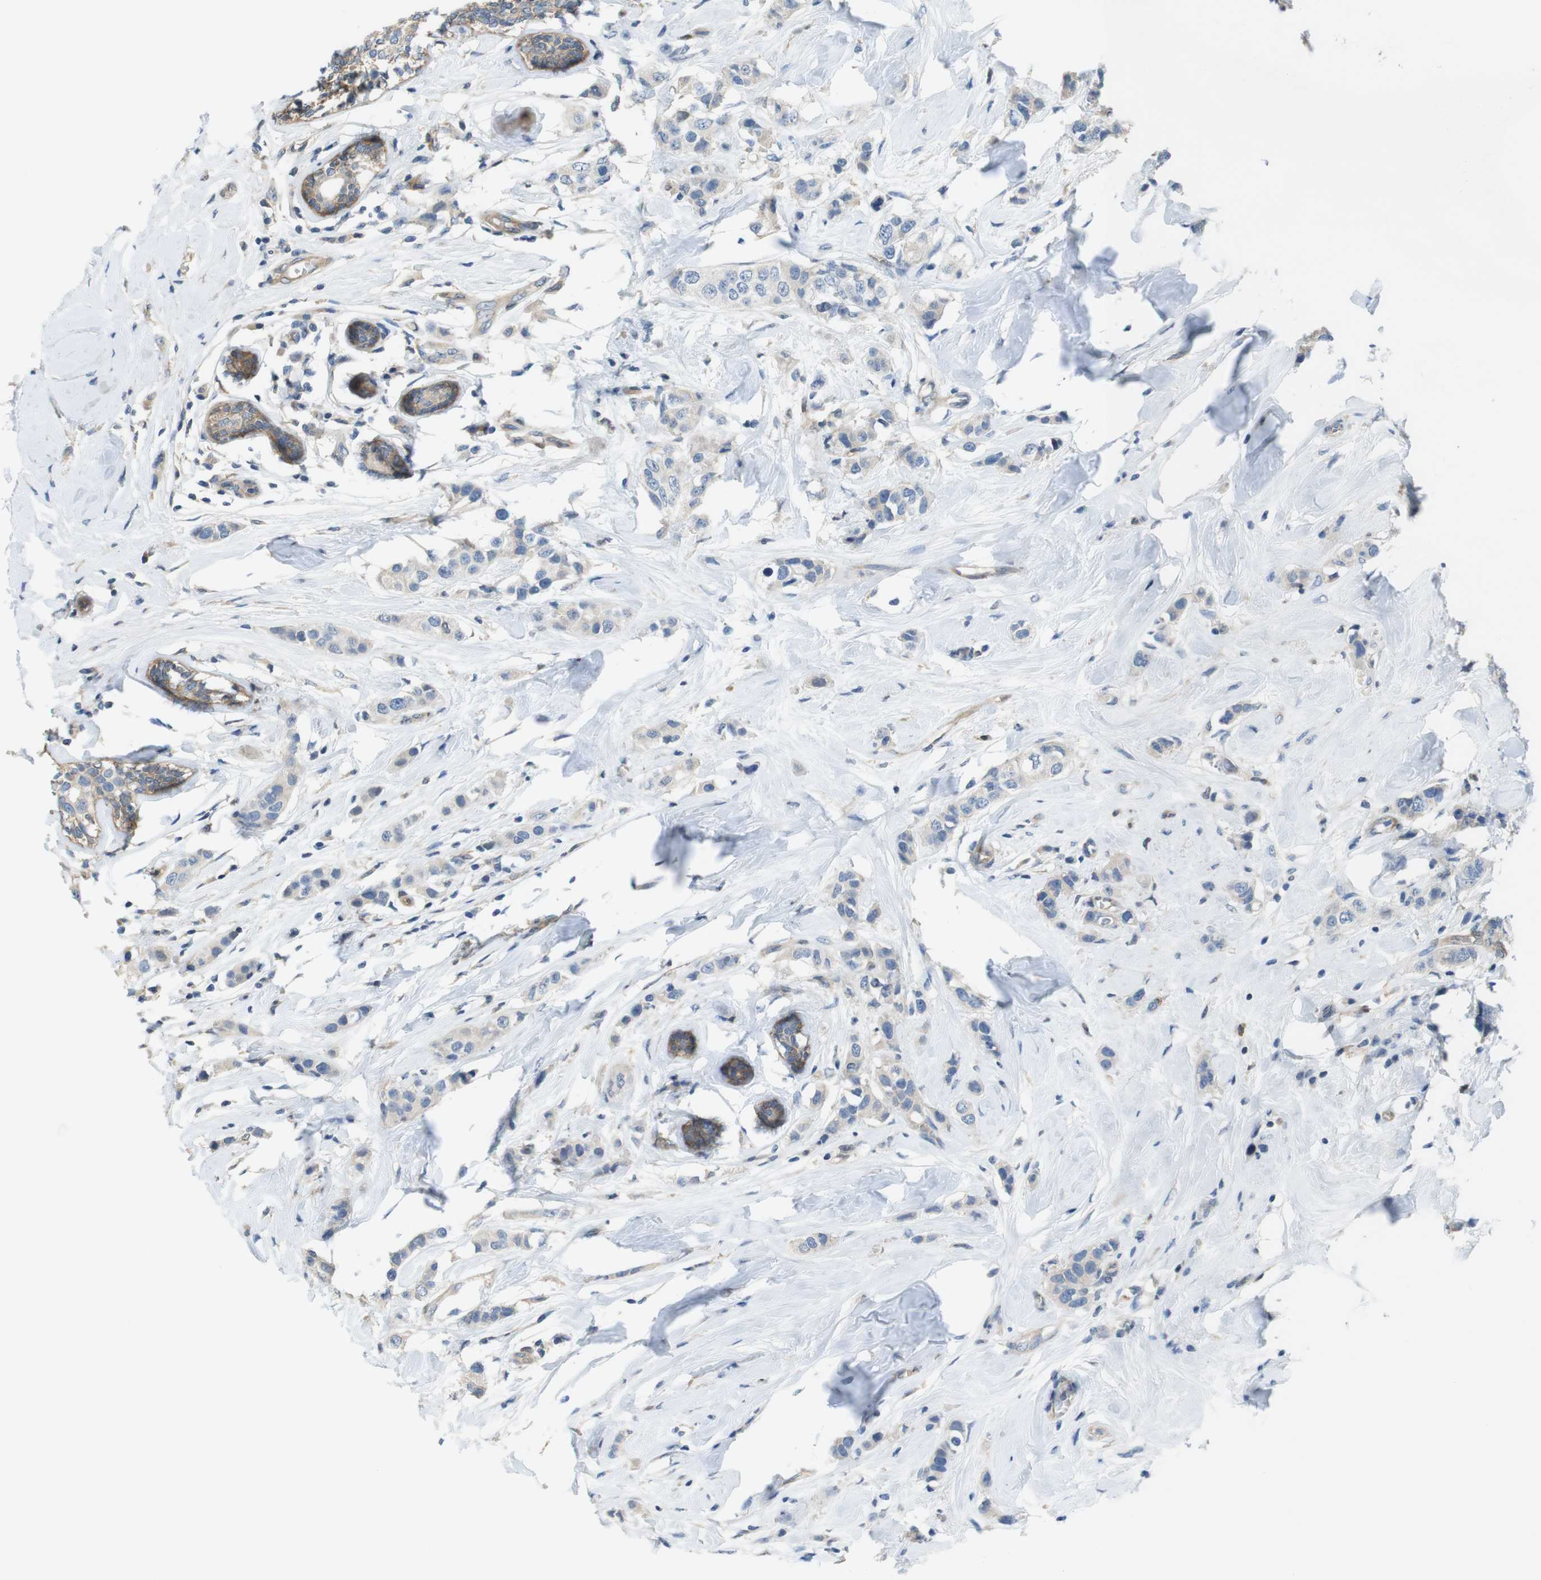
{"staining": {"intensity": "negative", "quantity": "none", "location": "none"}, "tissue": "breast cancer", "cell_type": "Tumor cells", "image_type": "cancer", "snomed": [{"axis": "morphology", "description": "Normal tissue, NOS"}, {"axis": "morphology", "description": "Duct carcinoma"}, {"axis": "topography", "description": "Breast"}], "caption": "Infiltrating ductal carcinoma (breast) stained for a protein using IHC shows no expression tumor cells.", "gene": "PCDH10", "patient": {"sex": "female", "age": 50}}